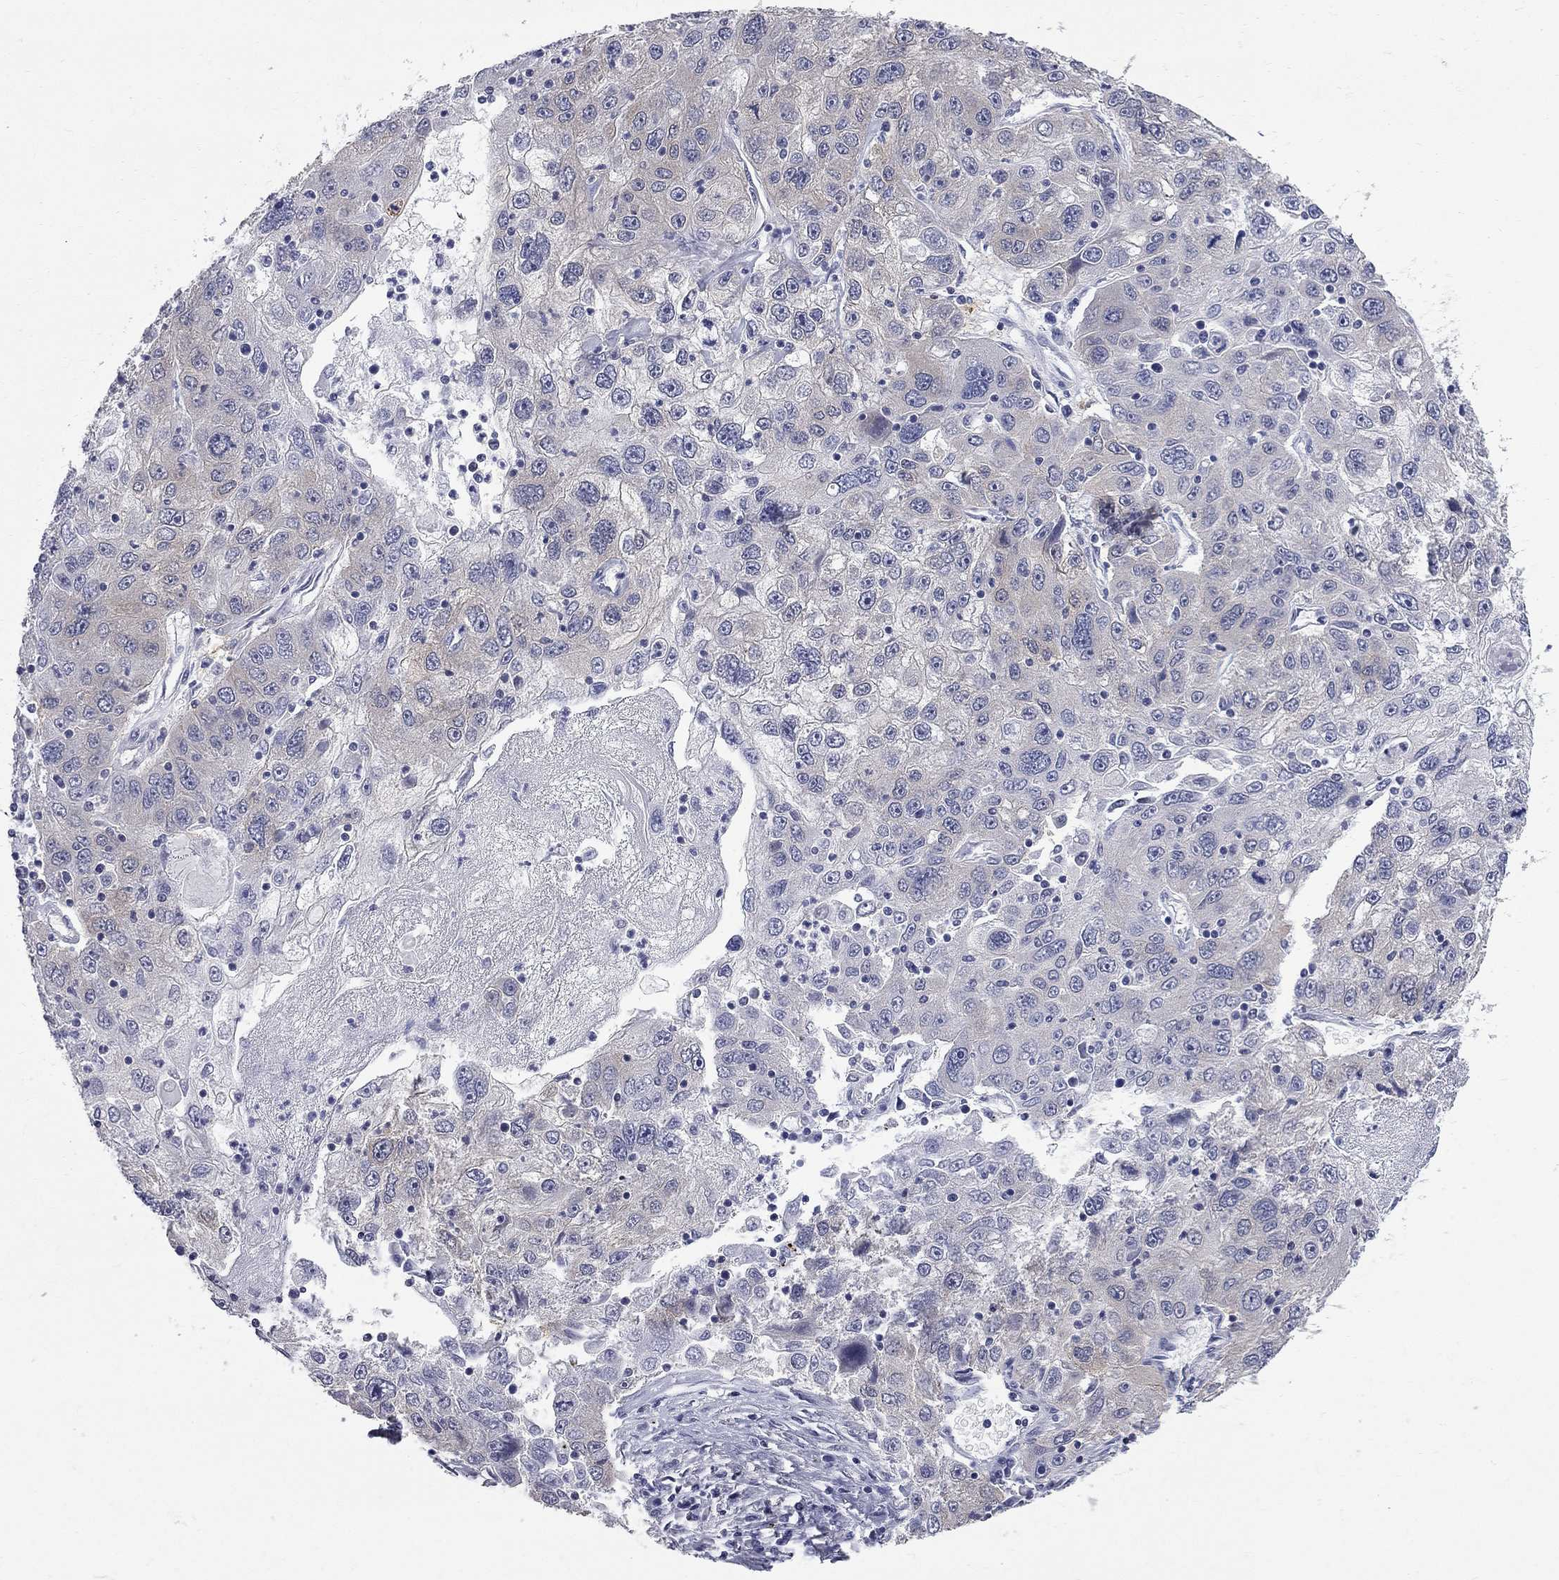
{"staining": {"intensity": "moderate", "quantity": "<25%", "location": "cytoplasmic/membranous"}, "tissue": "stomach cancer", "cell_type": "Tumor cells", "image_type": "cancer", "snomed": [{"axis": "morphology", "description": "Adenocarcinoma, NOS"}, {"axis": "topography", "description": "Stomach"}], "caption": "Immunohistochemical staining of stomach cancer displays low levels of moderate cytoplasmic/membranous protein positivity in about <25% of tumor cells.", "gene": "GALNT8", "patient": {"sex": "male", "age": 56}}